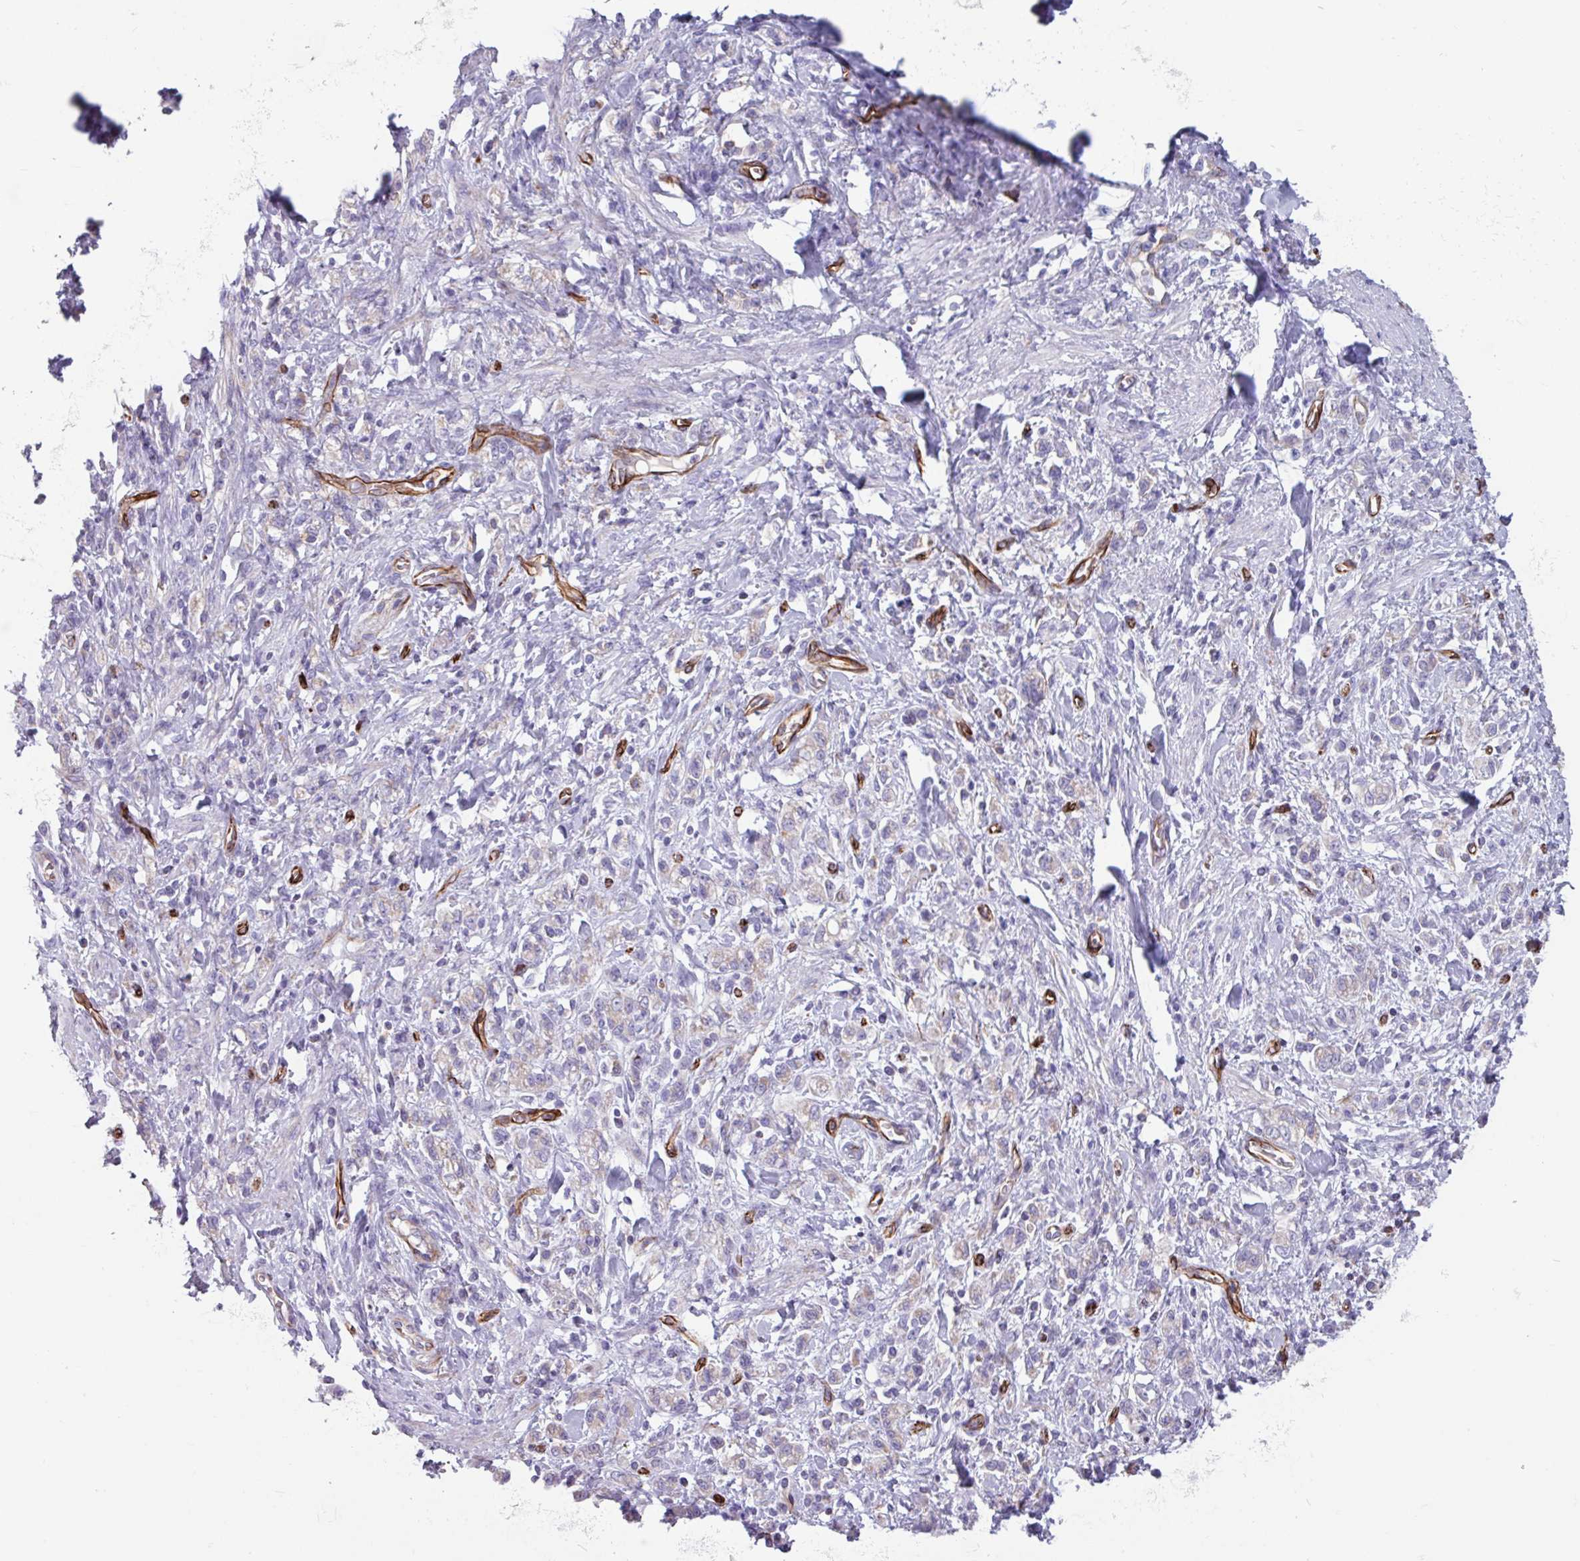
{"staining": {"intensity": "negative", "quantity": "none", "location": "none"}, "tissue": "stomach cancer", "cell_type": "Tumor cells", "image_type": "cancer", "snomed": [{"axis": "morphology", "description": "Adenocarcinoma, NOS"}, {"axis": "topography", "description": "Stomach"}], "caption": "High magnification brightfield microscopy of stomach cancer stained with DAB (3,3'-diaminobenzidine) (brown) and counterstained with hematoxylin (blue): tumor cells show no significant positivity.", "gene": "BTD", "patient": {"sex": "male", "age": 77}}